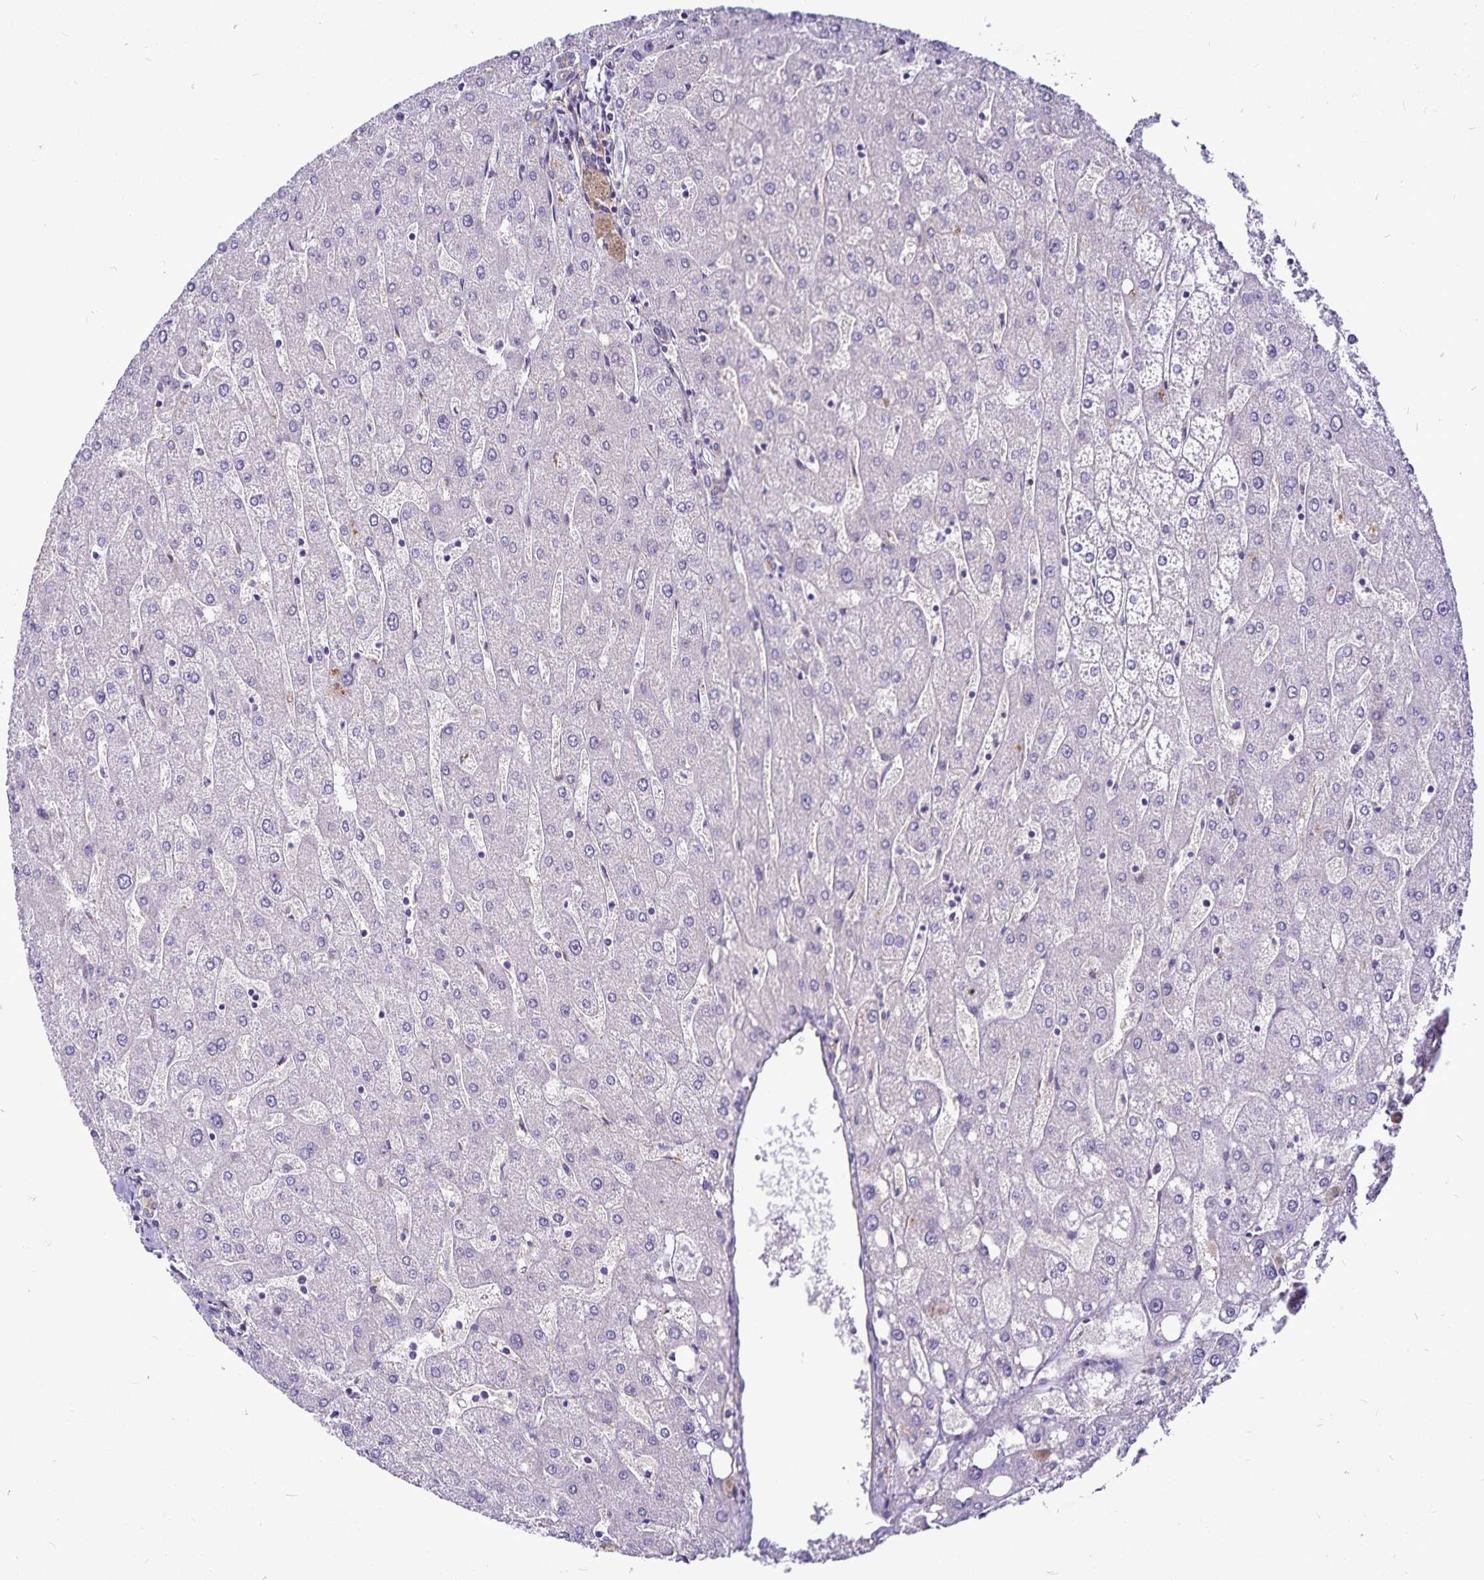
{"staining": {"intensity": "negative", "quantity": "none", "location": "none"}, "tissue": "liver", "cell_type": "Cholangiocytes", "image_type": "normal", "snomed": [{"axis": "morphology", "description": "Normal tissue, NOS"}, {"axis": "topography", "description": "Liver"}], "caption": "The image reveals no significant positivity in cholangiocytes of liver.", "gene": "GNG12", "patient": {"sex": "male", "age": 67}}